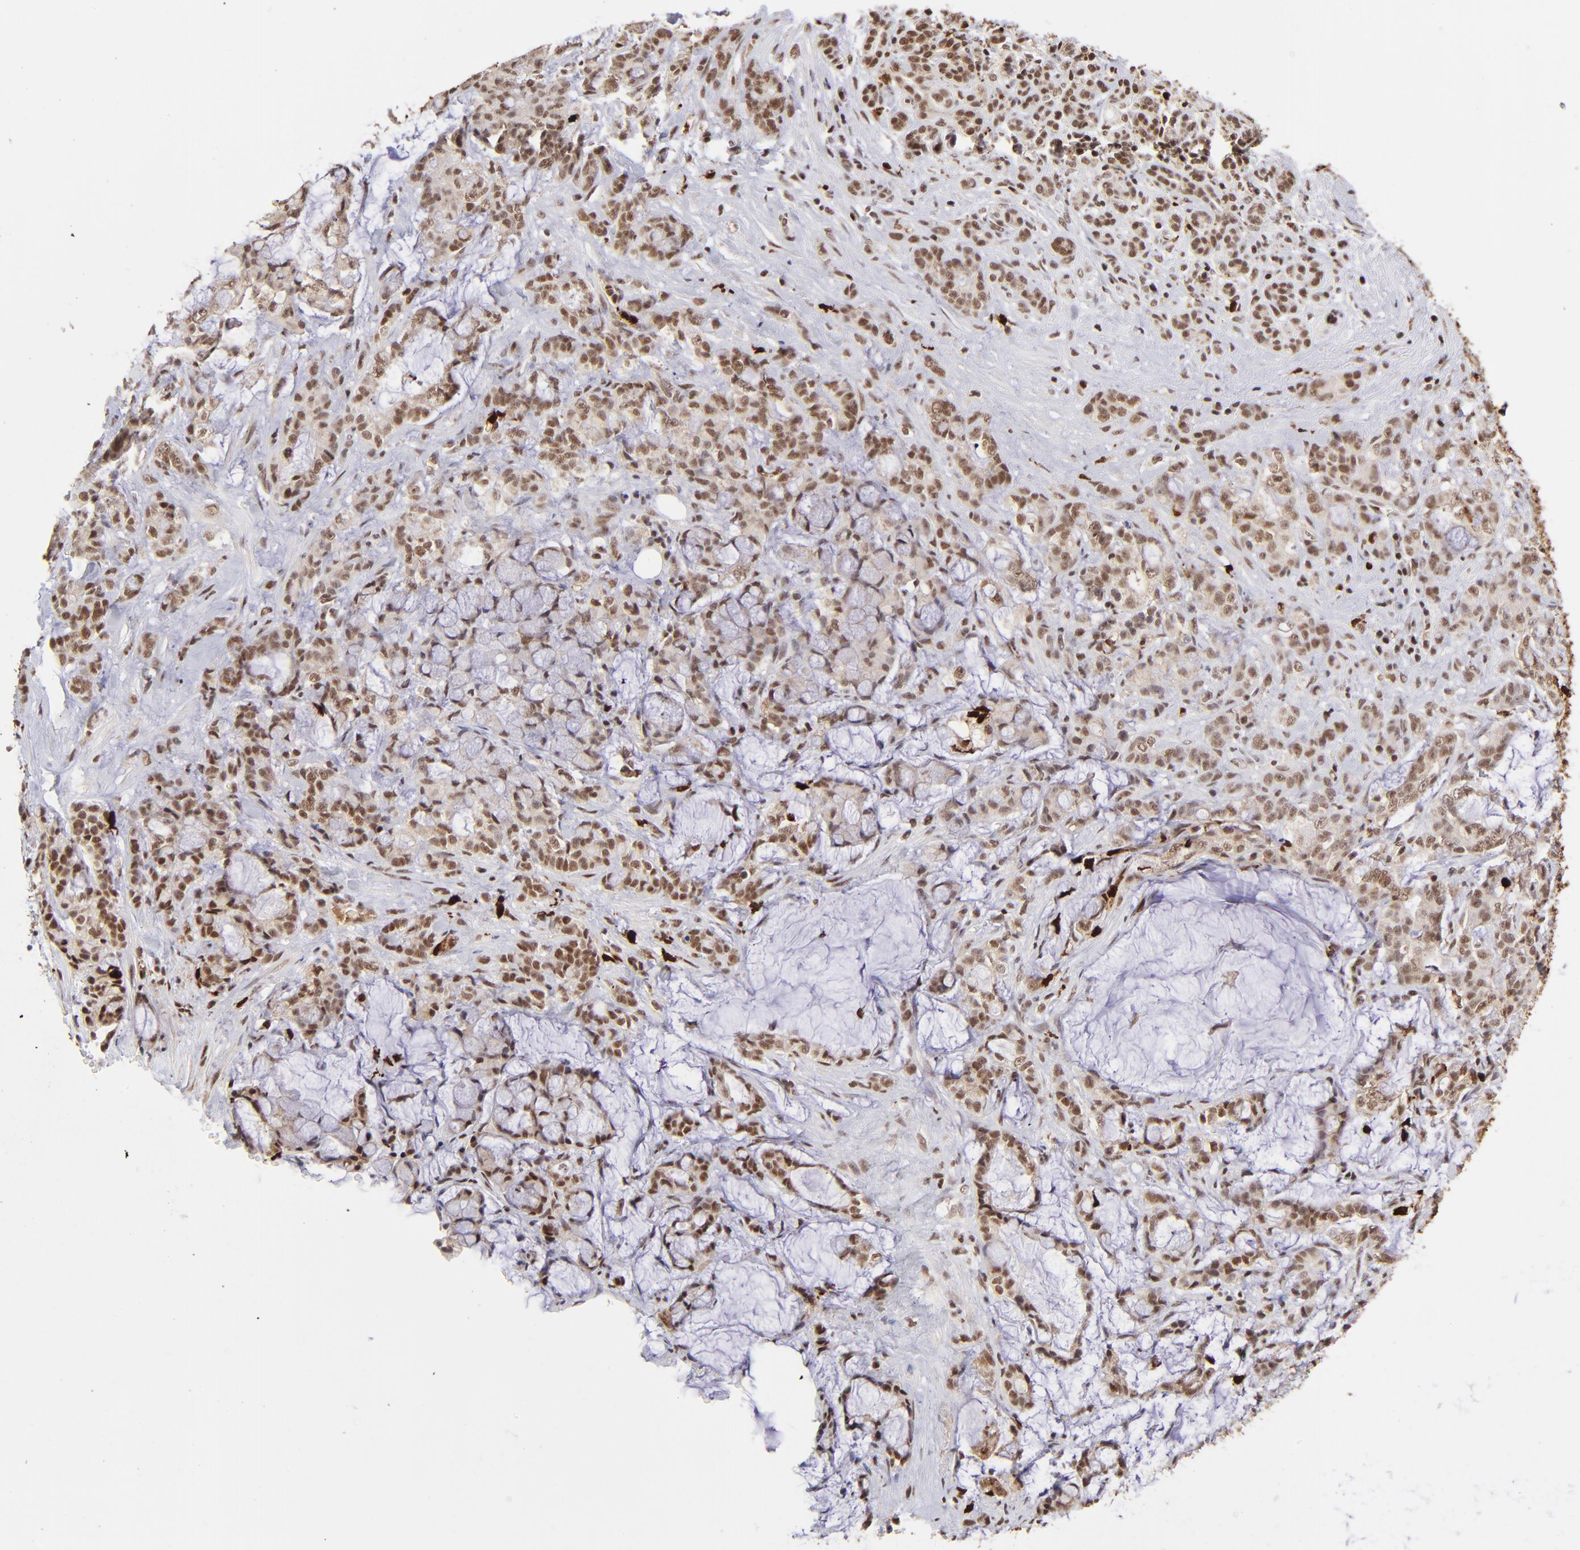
{"staining": {"intensity": "moderate", "quantity": ">75%", "location": "cytoplasmic/membranous,nuclear"}, "tissue": "pancreatic cancer", "cell_type": "Tumor cells", "image_type": "cancer", "snomed": [{"axis": "morphology", "description": "Adenocarcinoma, NOS"}, {"axis": "topography", "description": "Pancreas"}], "caption": "Pancreatic cancer tissue reveals moderate cytoplasmic/membranous and nuclear staining in approximately >75% of tumor cells, visualized by immunohistochemistry. Nuclei are stained in blue.", "gene": "ZFX", "patient": {"sex": "female", "age": 73}}